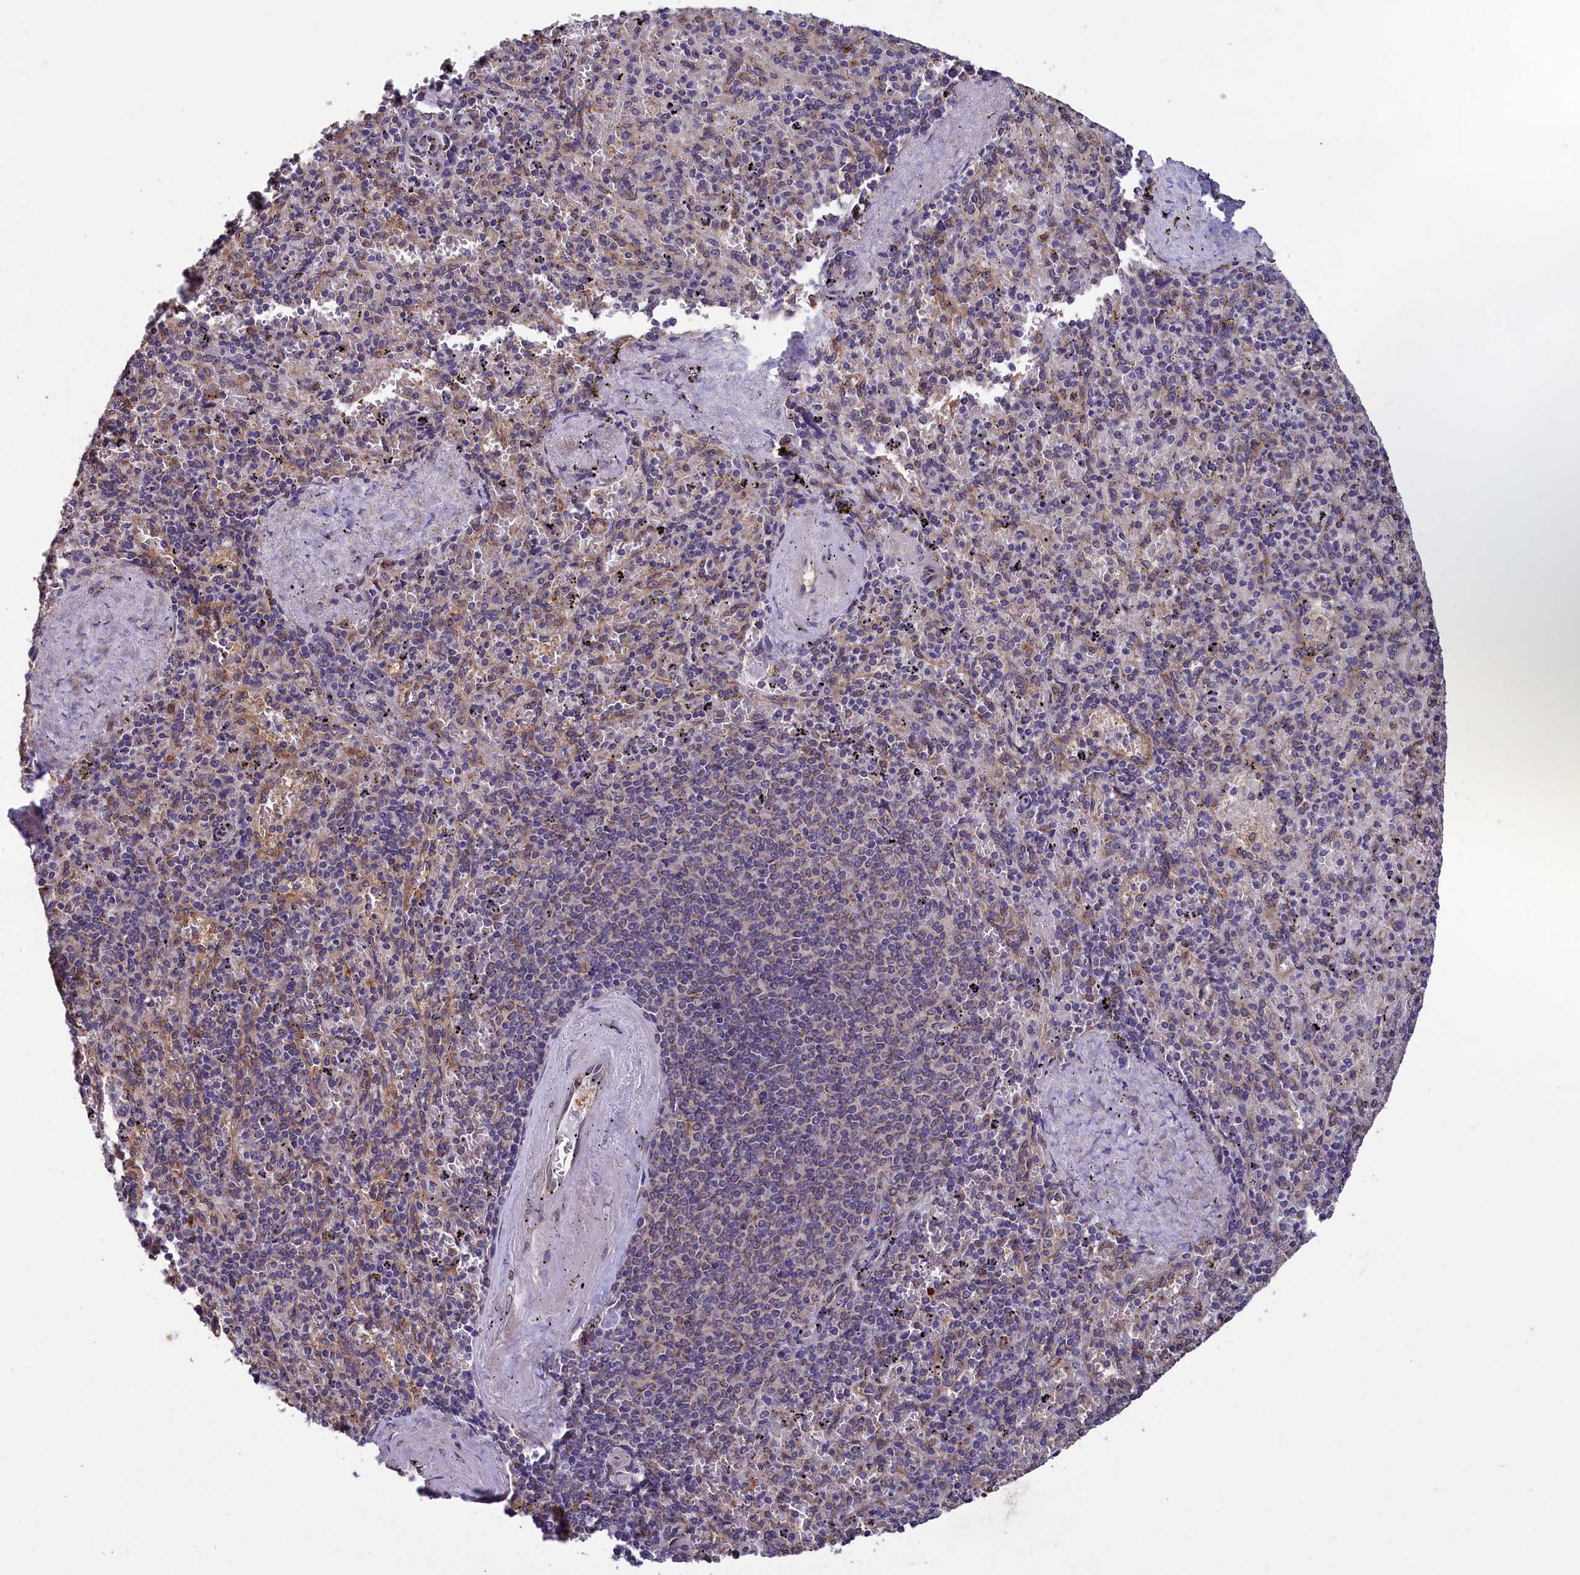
{"staining": {"intensity": "negative", "quantity": "none", "location": "none"}, "tissue": "spleen", "cell_type": "Cells in red pulp", "image_type": "normal", "snomed": [{"axis": "morphology", "description": "Normal tissue, NOS"}, {"axis": "topography", "description": "Spleen"}], "caption": "An IHC histopathology image of unremarkable spleen is shown. There is no staining in cells in red pulp of spleen.", "gene": "ACAD8", "patient": {"sex": "male", "age": 82}}